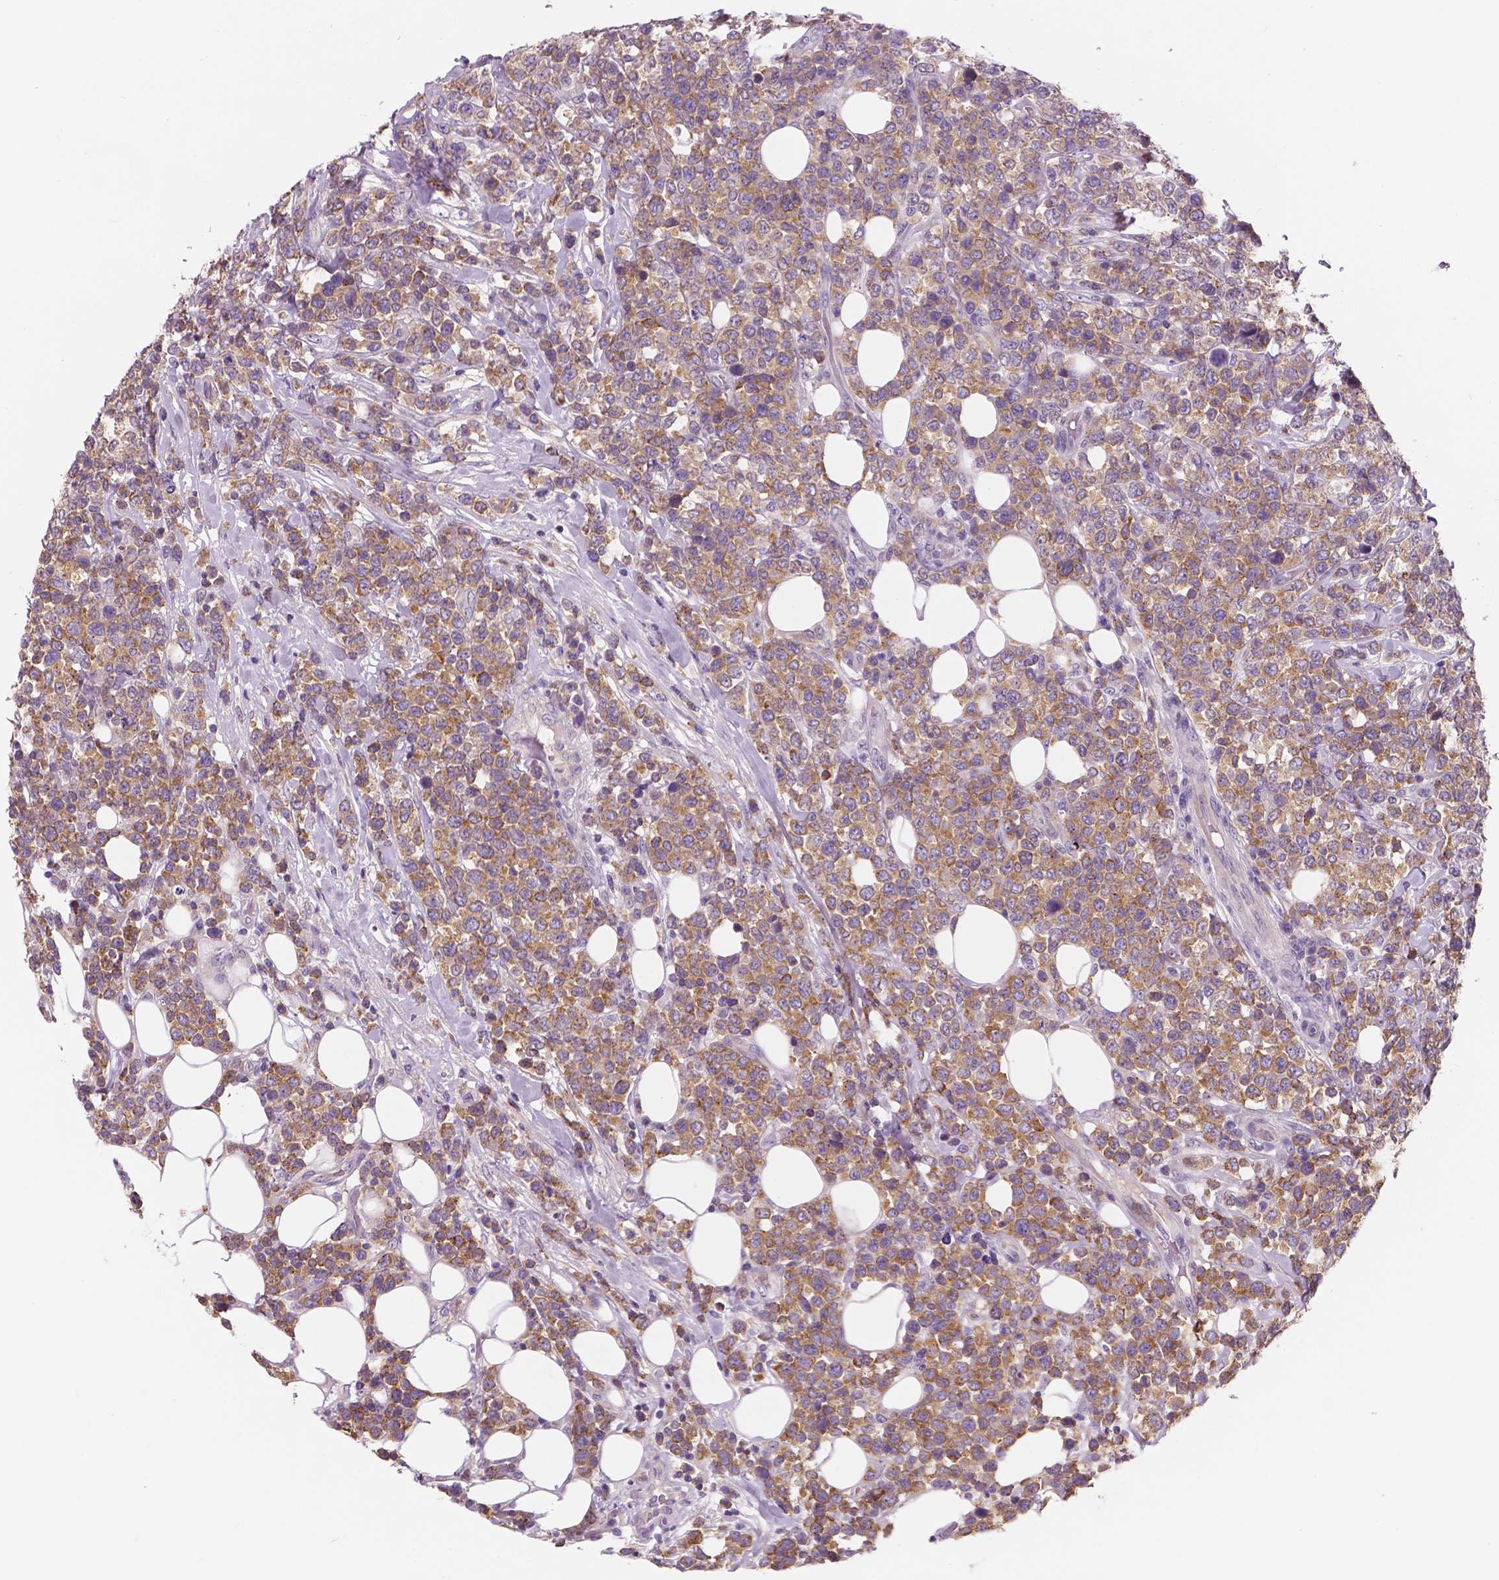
{"staining": {"intensity": "moderate", "quantity": ">75%", "location": "cytoplasmic/membranous"}, "tissue": "lymphoma", "cell_type": "Tumor cells", "image_type": "cancer", "snomed": [{"axis": "morphology", "description": "Malignant lymphoma, non-Hodgkin's type, High grade"}, {"axis": "topography", "description": "Soft tissue"}], "caption": "Protein expression analysis of high-grade malignant lymphoma, non-Hodgkin's type exhibits moderate cytoplasmic/membranous staining in approximately >75% of tumor cells.", "gene": "LSM14B", "patient": {"sex": "female", "age": 56}}